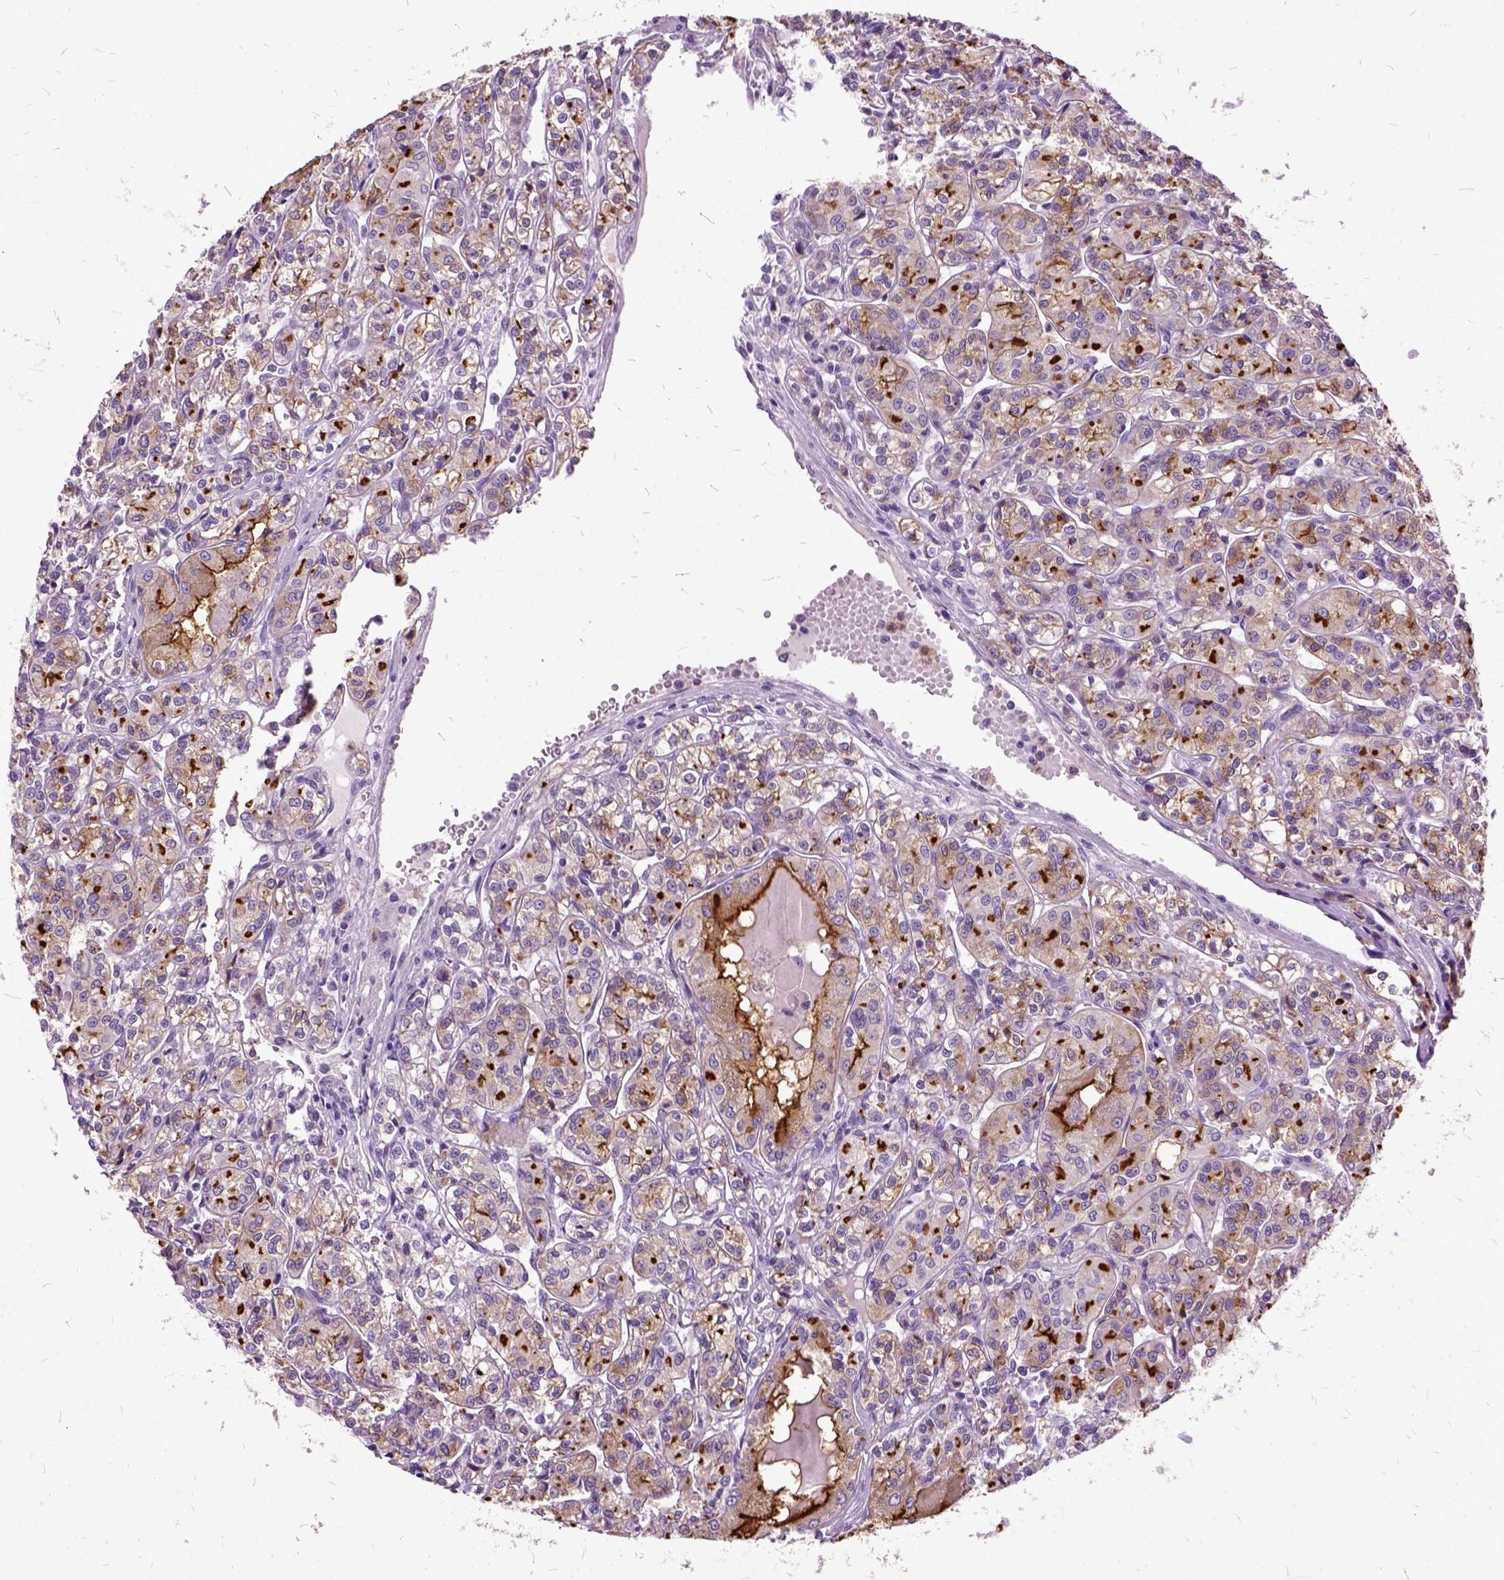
{"staining": {"intensity": "strong", "quantity": "<25%", "location": "cytoplasmic/membranous"}, "tissue": "renal cancer", "cell_type": "Tumor cells", "image_type": "cancer", "snomed": [{"axis": "morphology", "description": "Adenocarcinoma, NOS"}, {"axis": "topography", "description": "Kidney"}], "caption": "Immunohistochemistry (IHC) staining of renal adenocarcinoma, which exhibits medium levels of strong cytoplasmic/membranous expression in approximately <25% of tumor cells indicating strong cytoplasmic/membranous protein expression. The staining was performed using DAB (brown) for protein detection and nuclei were counterstained in hematoxylin (blue).", "gene": "MME", "patient": {"sex": "male", "age": 36}}